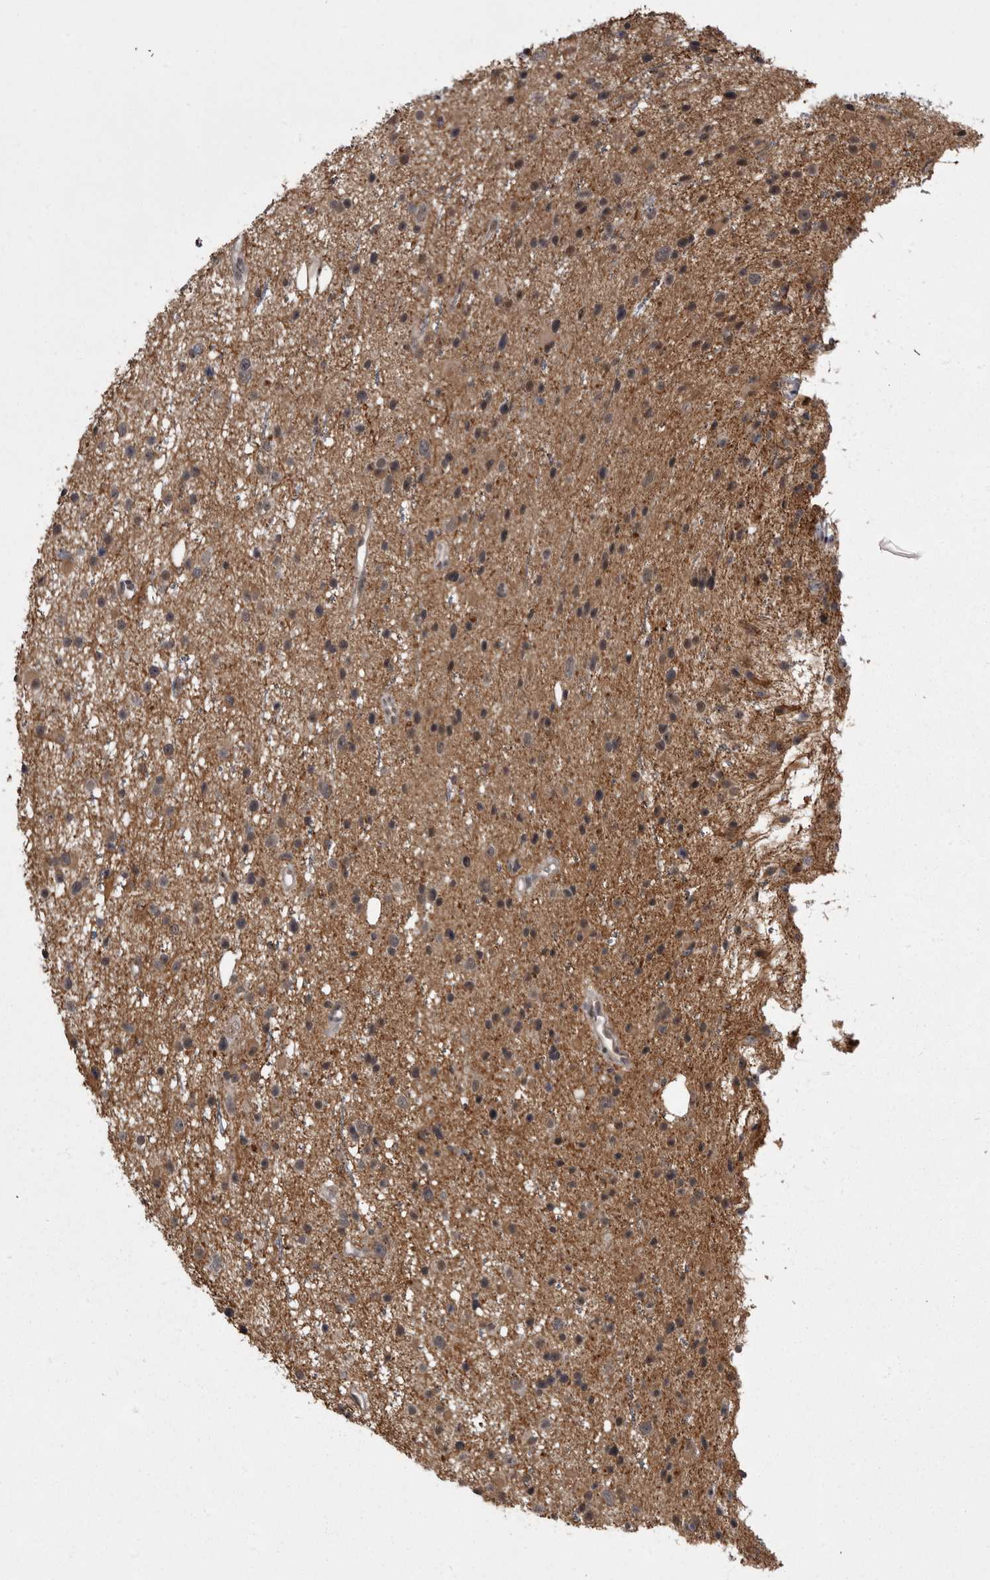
{"staining": {"intensity": "weak", "quantity": "25%-75%", "location": "cytoplasmic/membranous"}, "tissue": "glioma", "cell_type": "Tumor cells", "image_type": "cancer", "snomed": [{"axis": "morphology", "description": "Glioma, malignant, Low grade"}, {"axis": "topography", "description": "Cerebral cortex"}], "caption": "Tumor cells display low levels of weak cytoplasmic/membranous staining in about 25%-75% of cells in low-grade glioma (malignant). The staining was performed using DAB (3,3'-diaminobenzidine), with brown indicating positive protein expression. Nuclei are stained blue with hematoxylin.", "gene": "PRPF3", "patient": {"sex": "female", "age": 39}}